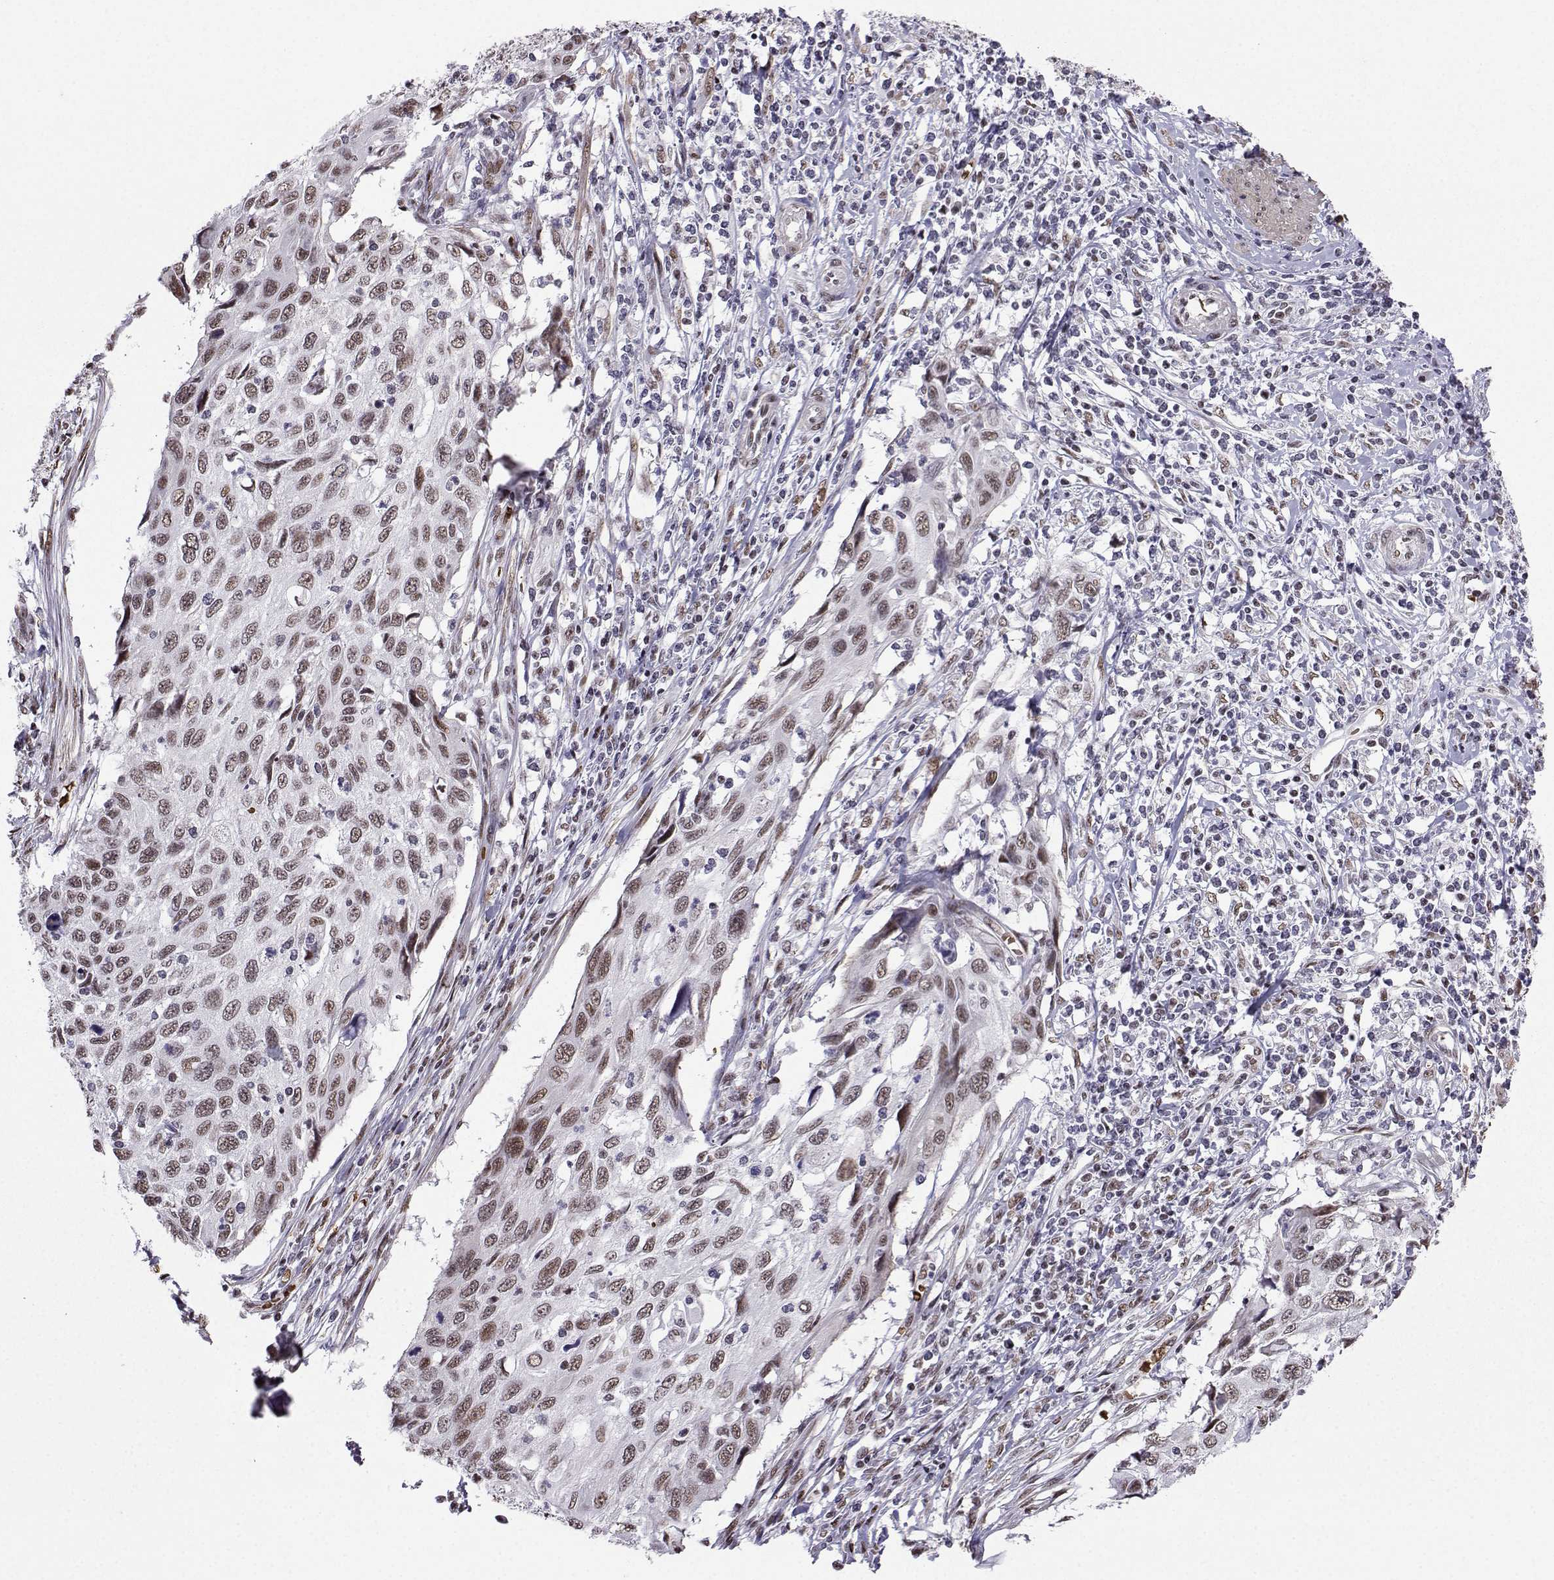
{"staining": {"intensity": "weak", "quantity": ">75%", "location": "nuclear"}, "tissue": "cervical cancer", "cell_type": "Tumor cells", "image_type": "cancer", "snomed": [{"axis": "morphology", "description": "Squamous cell carcinoma, NOS"}, {"axis": "topography", "description": "Cervix"}], "caption": "The immunohistochemical stain highlights weak nuclear staining in tumor cells of cervical squamous cell carcinoma tissue.", "gene": "CCNK", "patient": {"sex": "female", "age": 70}}